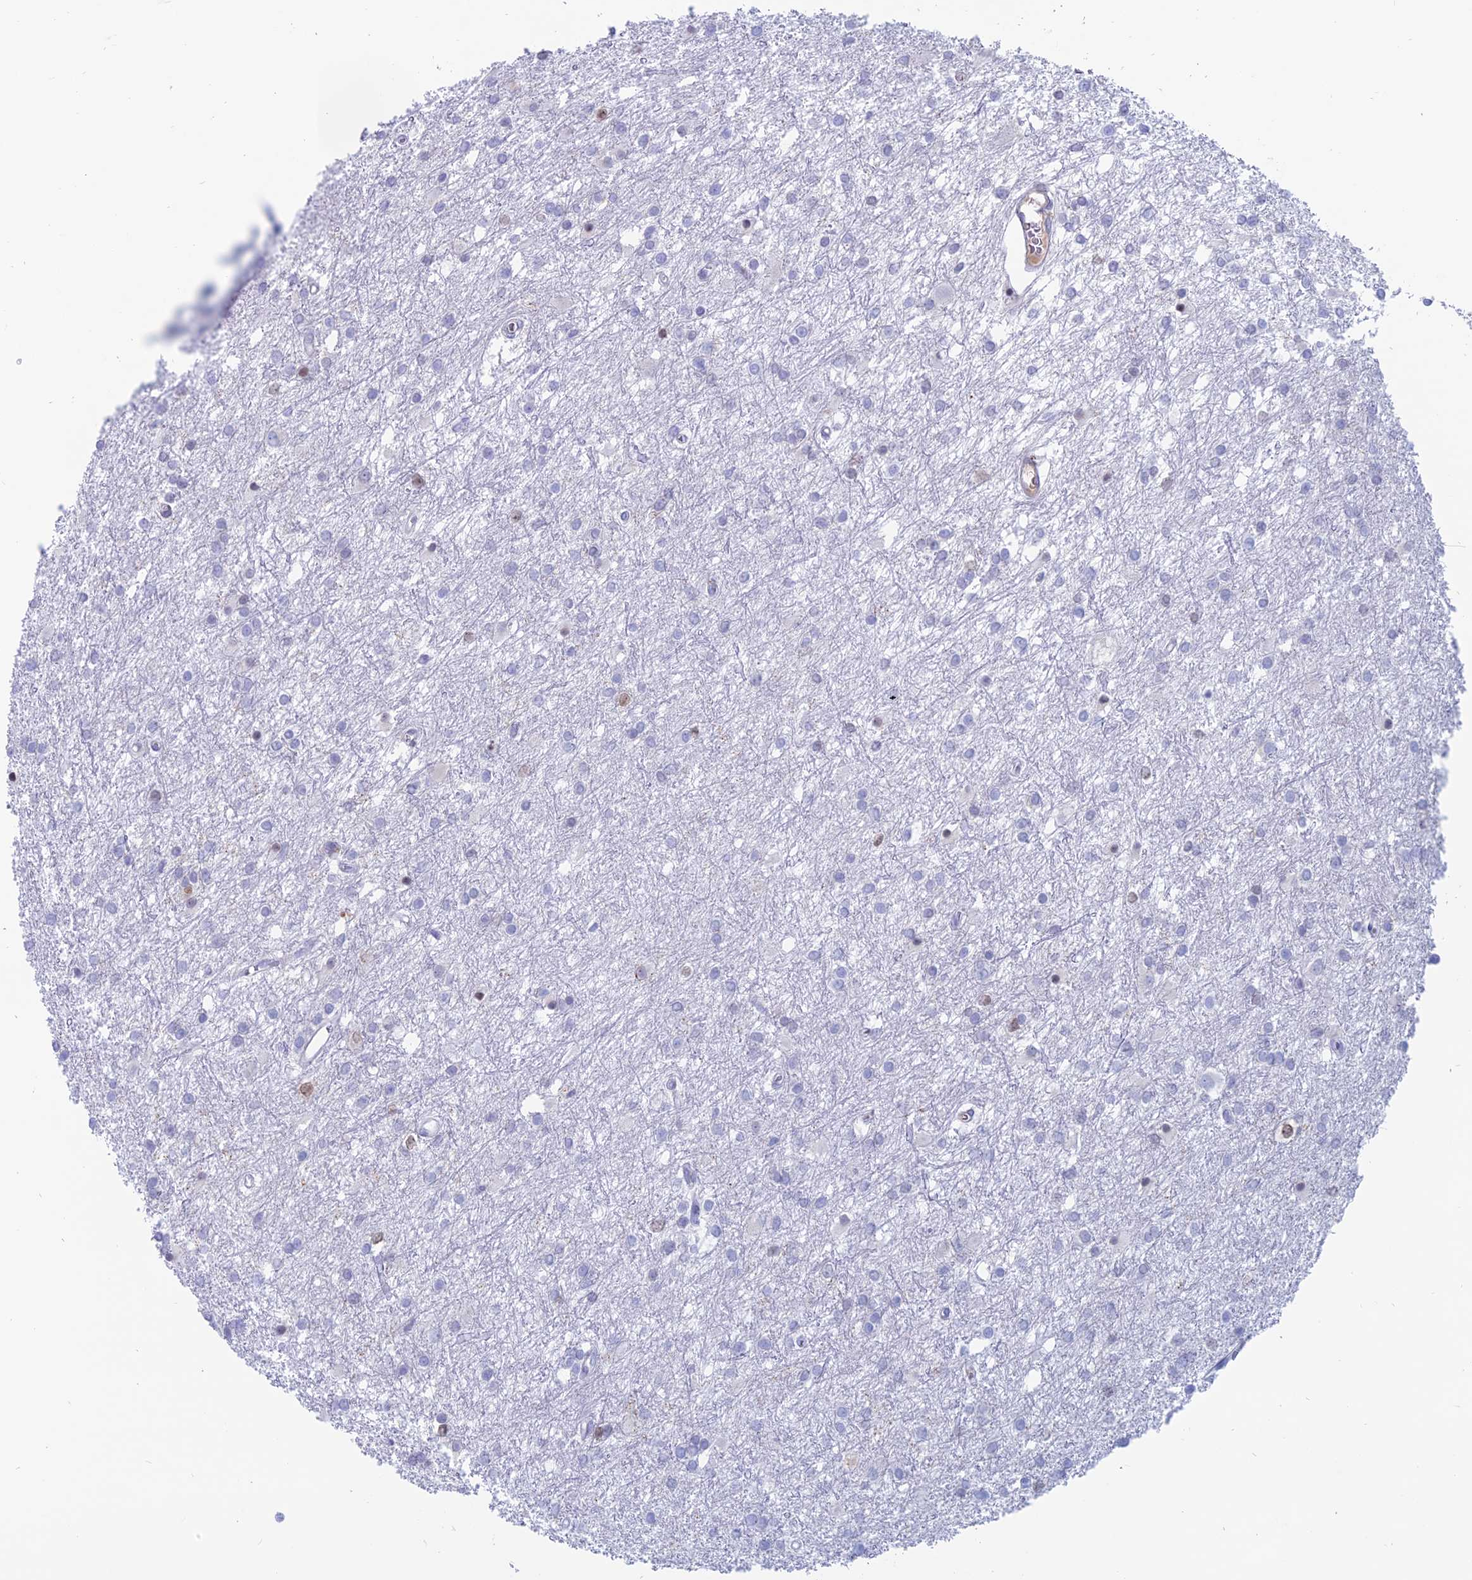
{"staining": {"intensity": "negative", "quantity": "none", "location": "none"}, "tissue": "glioma", "cell_type": "Tumor cells", "image_type": "cancer", "snomed": [{"axis": "morphology", "description": "Glioma, malignant, High grade"}, {"axis": "topography", "description": "Brain"}], "caption": "This is an IHC image of human glioma. There is no expression in tumor cells.", "gene": "CERS6", "patient": {"sex": "female", "age": 50}}